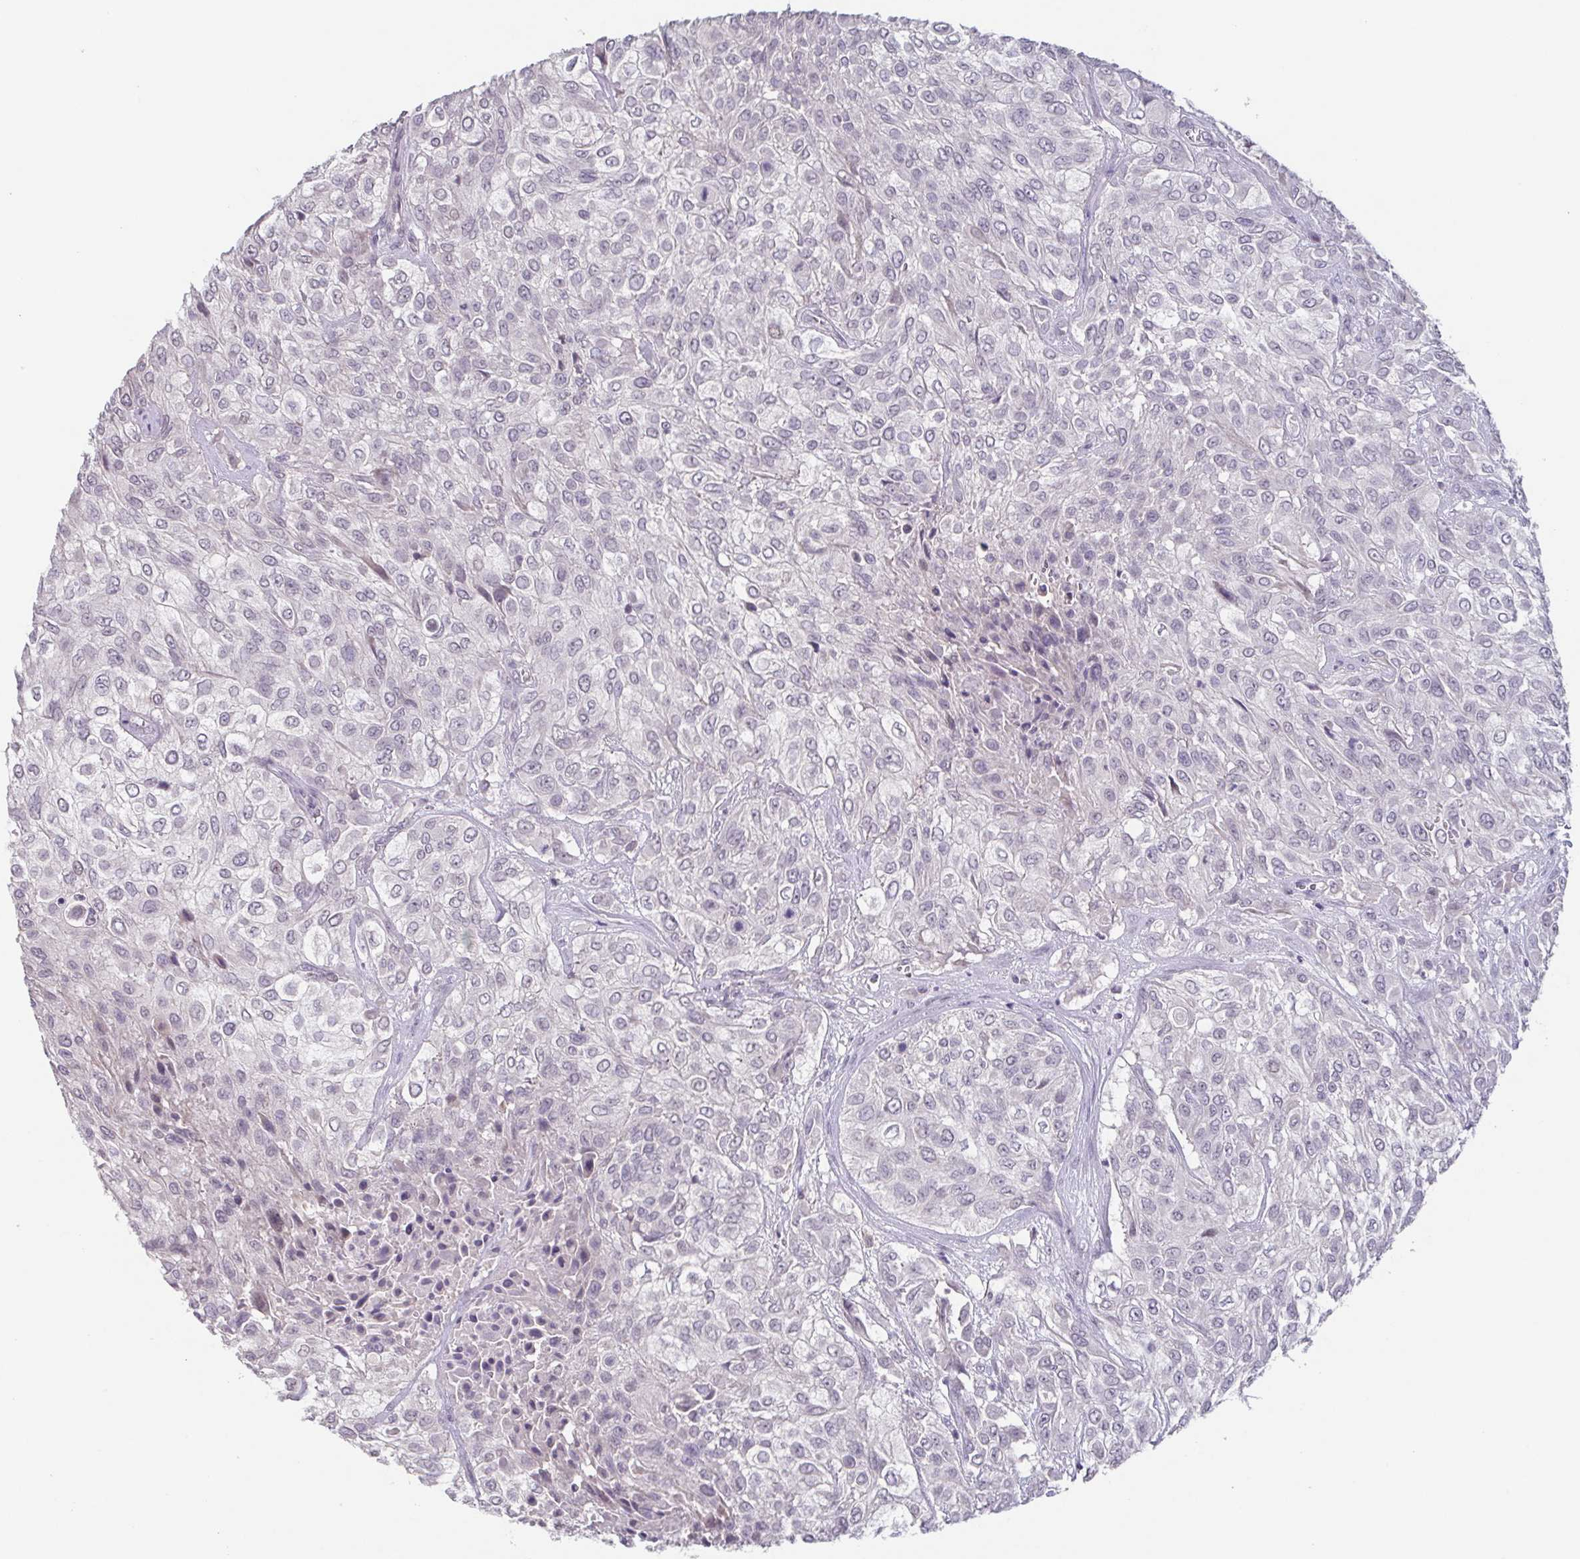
{"staining": {"intensity": "negative", "quantity": "none", "location": "none"}, "tissue": "urothelial cancer", "cell_type": "Tumor cells", "image_type": "cancer", "snomed": [{"axis": "morphology", "description": "Urothelial carcinoma, High grade"}, {"axis": "topography", "description": "Urinary bladder"}], "caption": "High-grade urothelial carcinoma stained for a protein using immunohistochemistry (IHC) demonstrates no staining tumor cells.", "gene": "GHRL", "patient": {"sex": "male", "age": 57}}